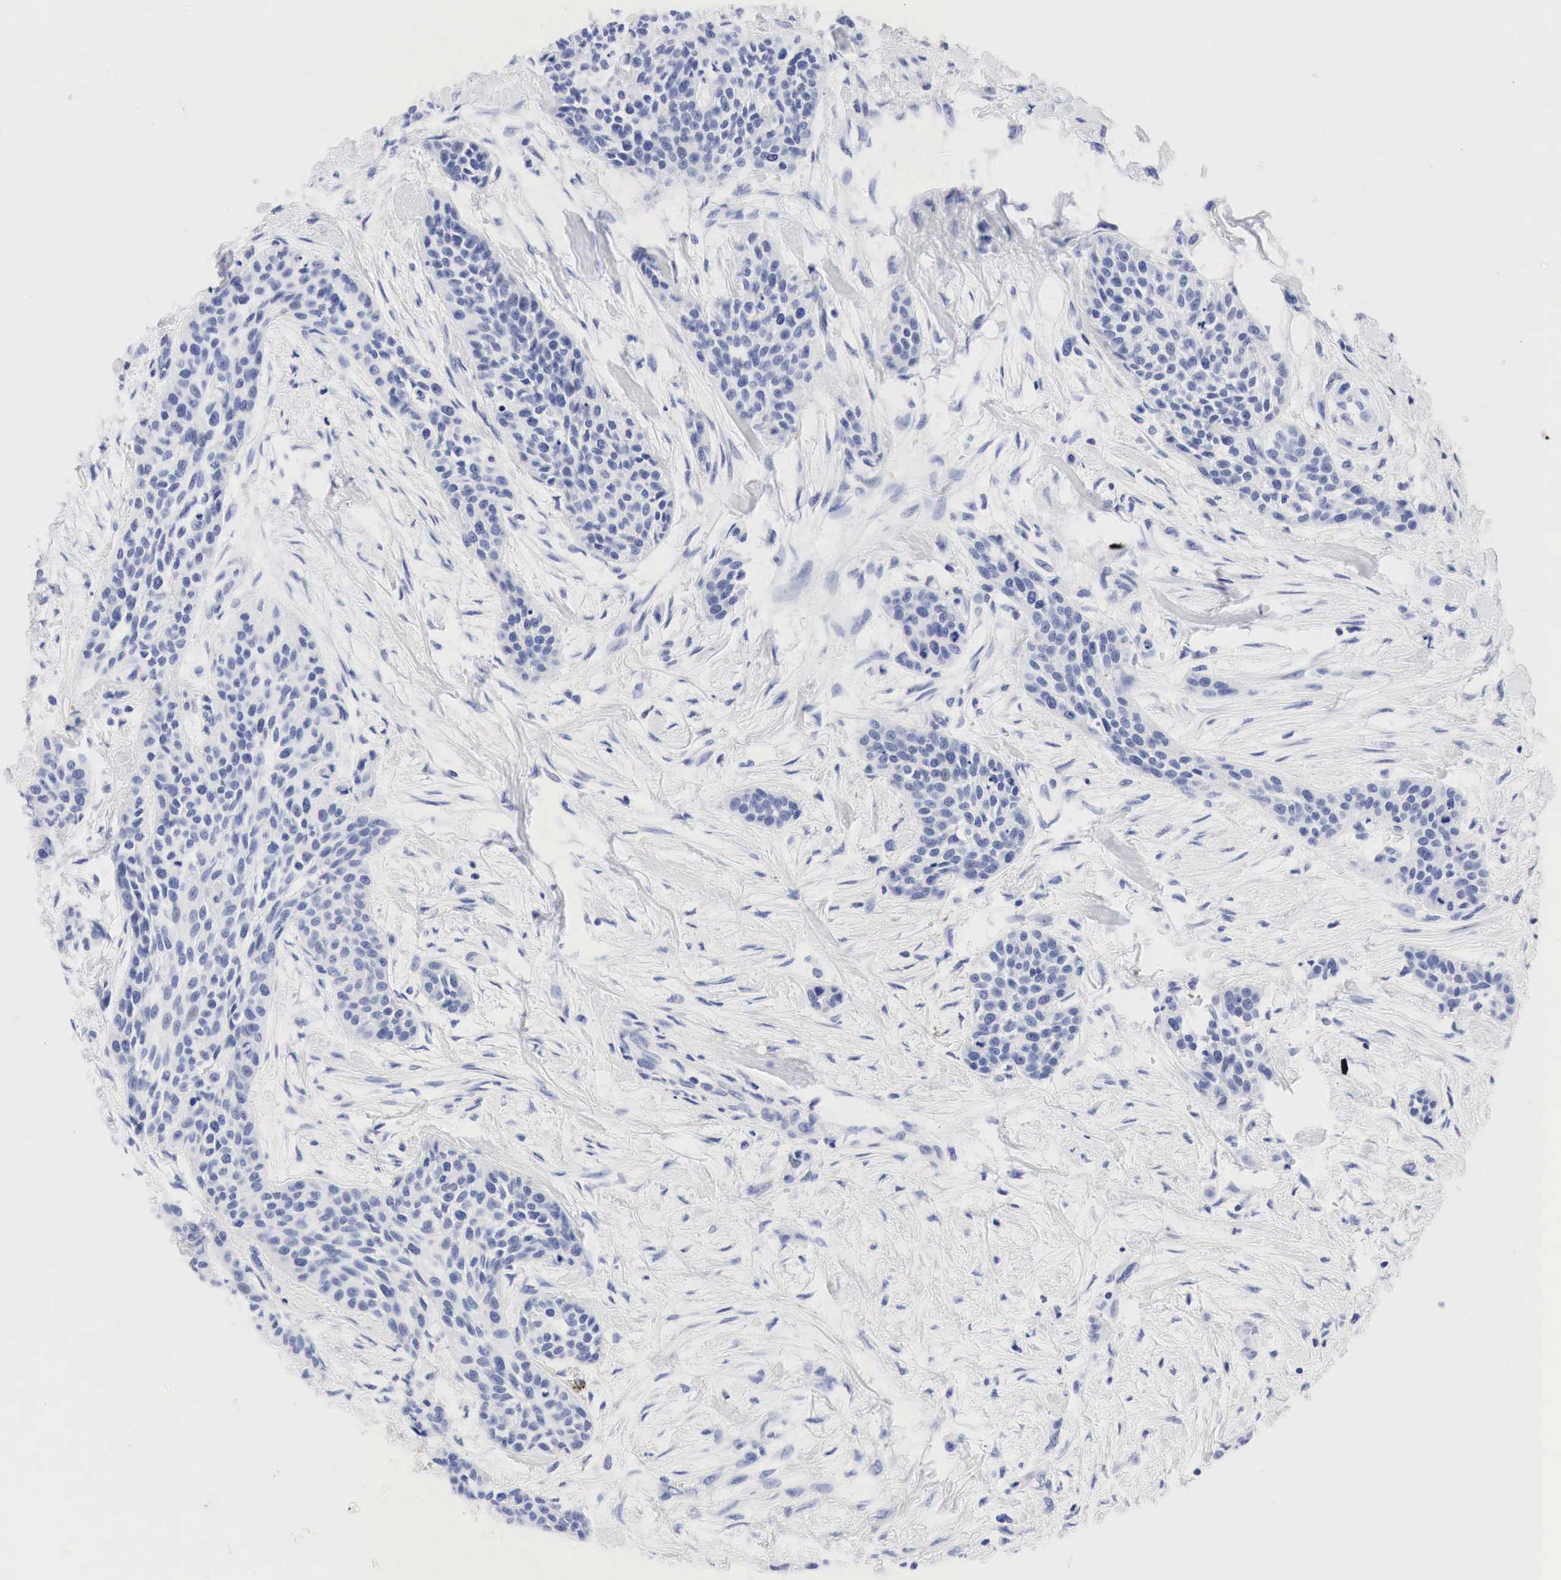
{"staining": {"intensity": "negative", "quantity": "none", "location": "none"}, "tissue": "urothelial cancer", "cell_type": "Tumor cells", "image_type": "cancer", "snomed": [{"axis": "morphology", "description": "Urothelial carcinoma, High grade"}, {"axis": "topography", "description": "Urinary bladder"}], "caption": "Photomicrograph shows no significant protein expression in tumor cells of urothelial carcinoma (high-grade).", "gene": "NKX2-1", "patient": {"sex": "male", "age": 56}}